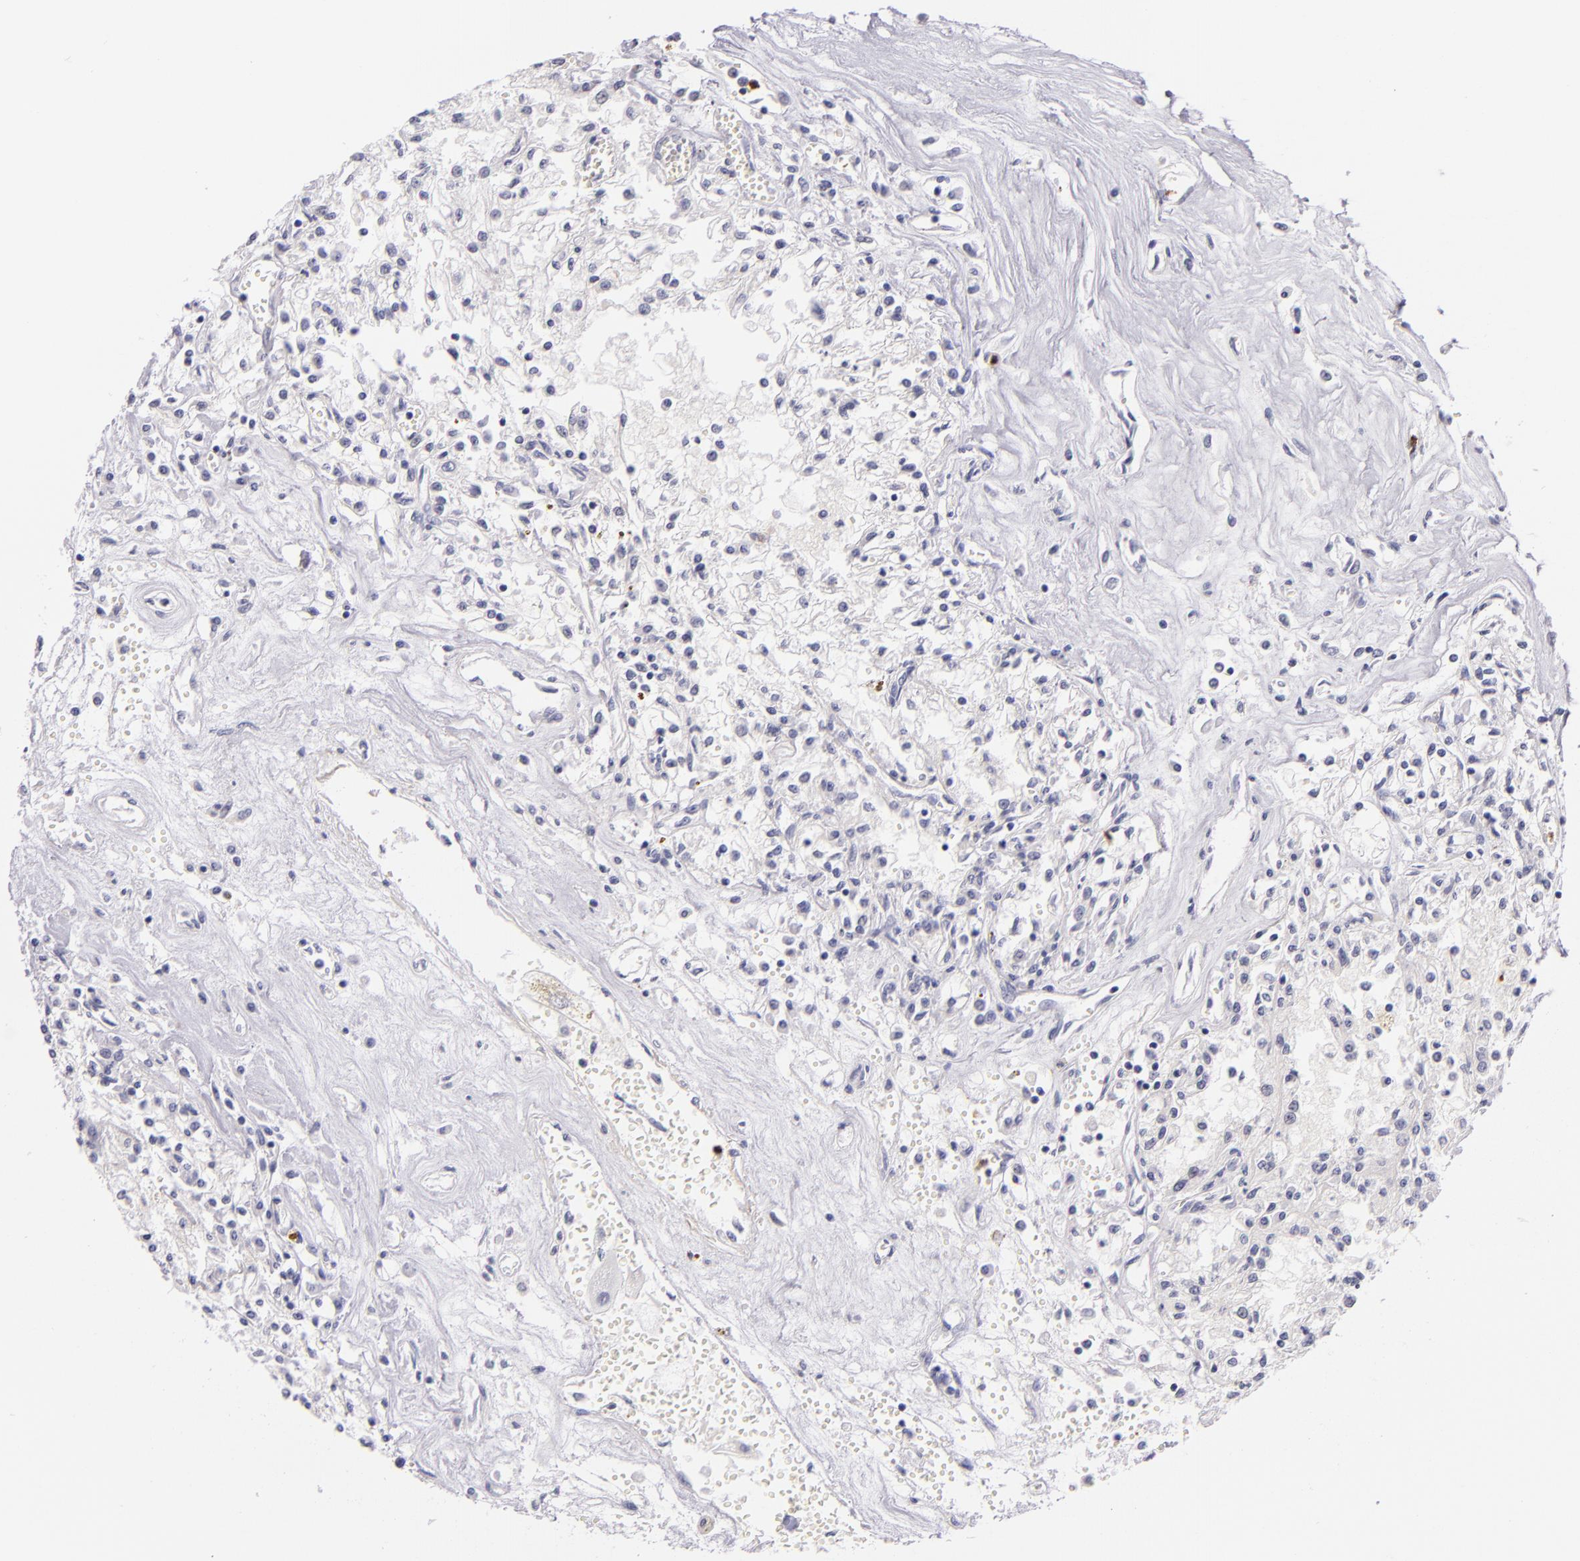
{"staining": {"intensity": "negative", "quantity": "none", "location": "none"}, "tissue": "renal cancer", "cell_type": "Tumor cells", "image_type": "cancer", "snomed": [{"axis": "morphology", "description": "Adenocarcinoma, NOS"}, {"axis": "topography", "description": "Kidney"}], "caption": "An image of adenocarcinoma (renal) stained for a protein displays no brown staining in tumor cells.", "gene": "CDH3", "patient": {"sex": "male", "age": 78}}